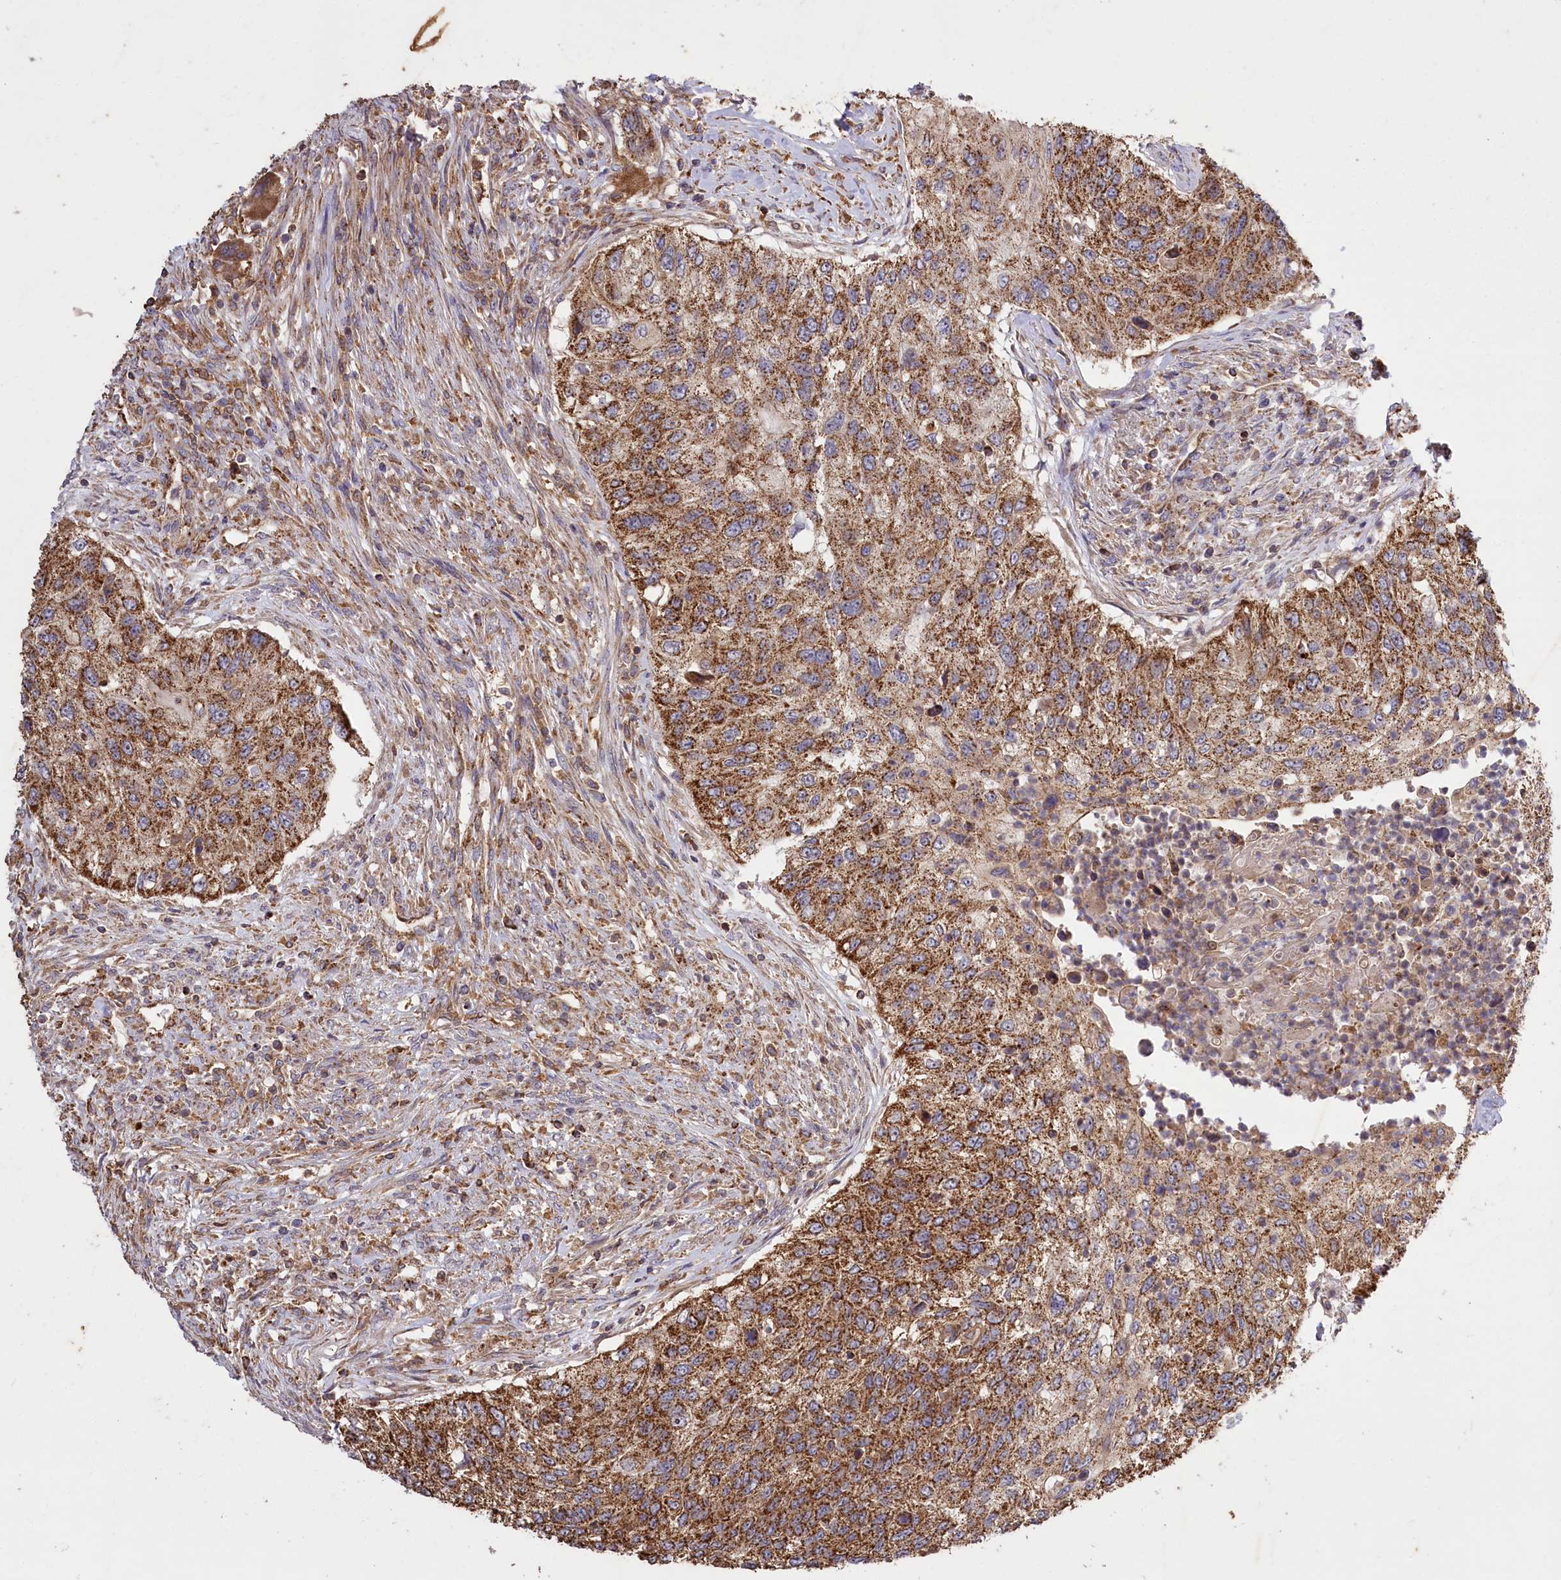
{"staining": {"intensity": "strong", "quantity": ">75%", "location": "cytoplasmic/membranous"}, "tissue": "urothelial cancer", "cell_type": "Tumor cells", "image_type": "cancer", "snomed": [{"axis": "morphology", "description": "Urothelial carcinoma, High grade"}, {"axis": "topography", "description": "Urinary bladder"}], "caption": "About >75% of tumor cells in urothelial carcinoma (high-grade) show strong cytoplasmic/membranous protein staining as visualized by brown immunohistochemical staining.", "gene": "CARD19", "patient": {"sex": "female", "age": 60}}